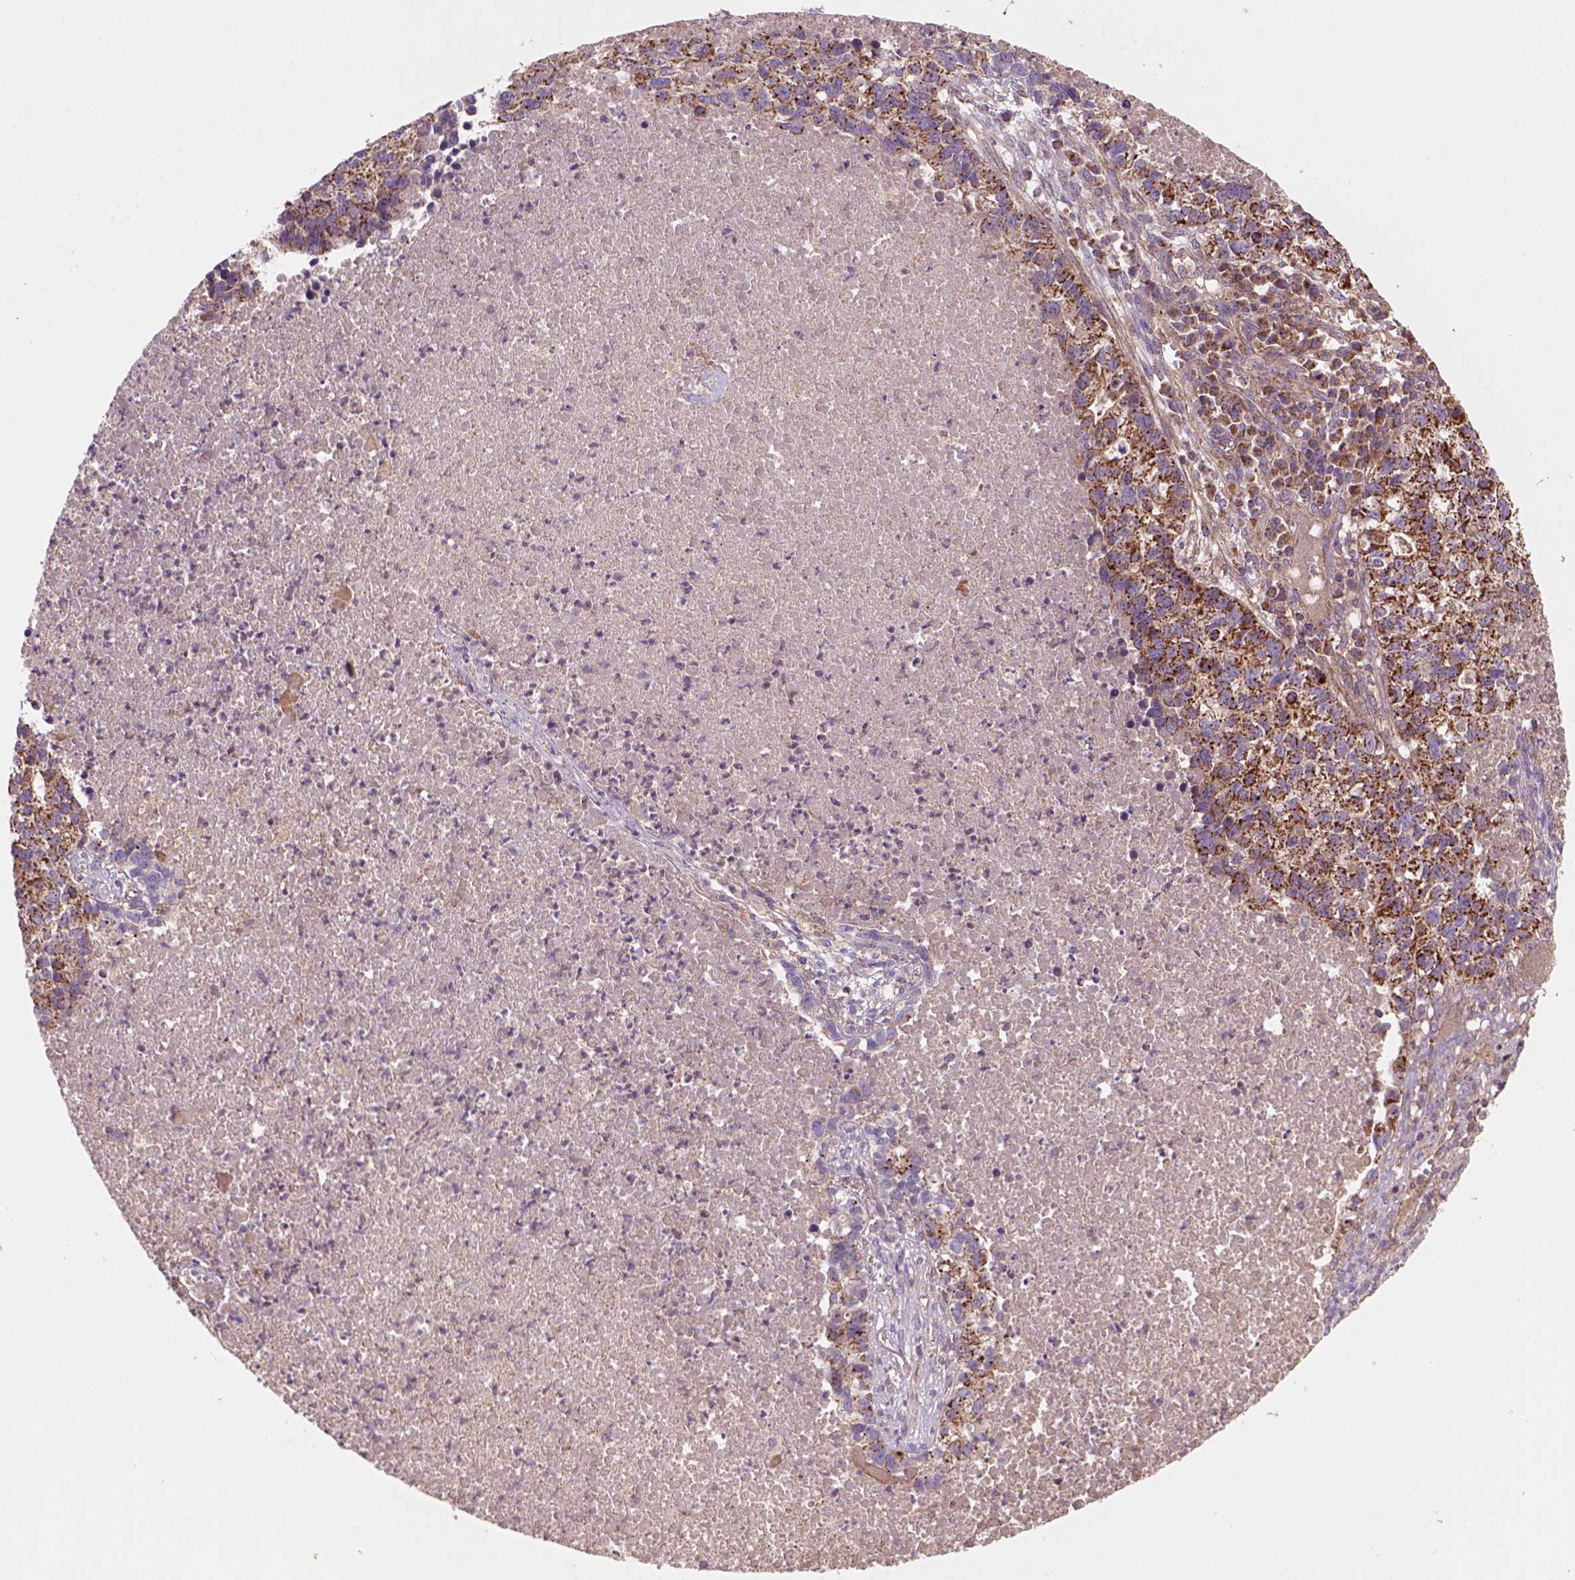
{"staining": {"intensity": "moderate", "quantity": "25%-75%", "location": "cytoplasmic/membranous"}, "tissue": "lung cancer", "cell_type": "Tumor cells", "image_type": "cancer", "snomed": [{"axis": "morphology", "description": "Adenocarcinoma, NOS"}, {"axis": "topography", "description": "Lung"}], "caption": "A medium amount of moderate cytoplasmic/membranous expression is identified in about 25%-75% of tumor cells in lung adenocarcinoma tissue. The protein of interest is shown in brown color, while the nuclei are stained blue.", "gene": "WARS2", "patient": {"sex": "male", "age": 57}}